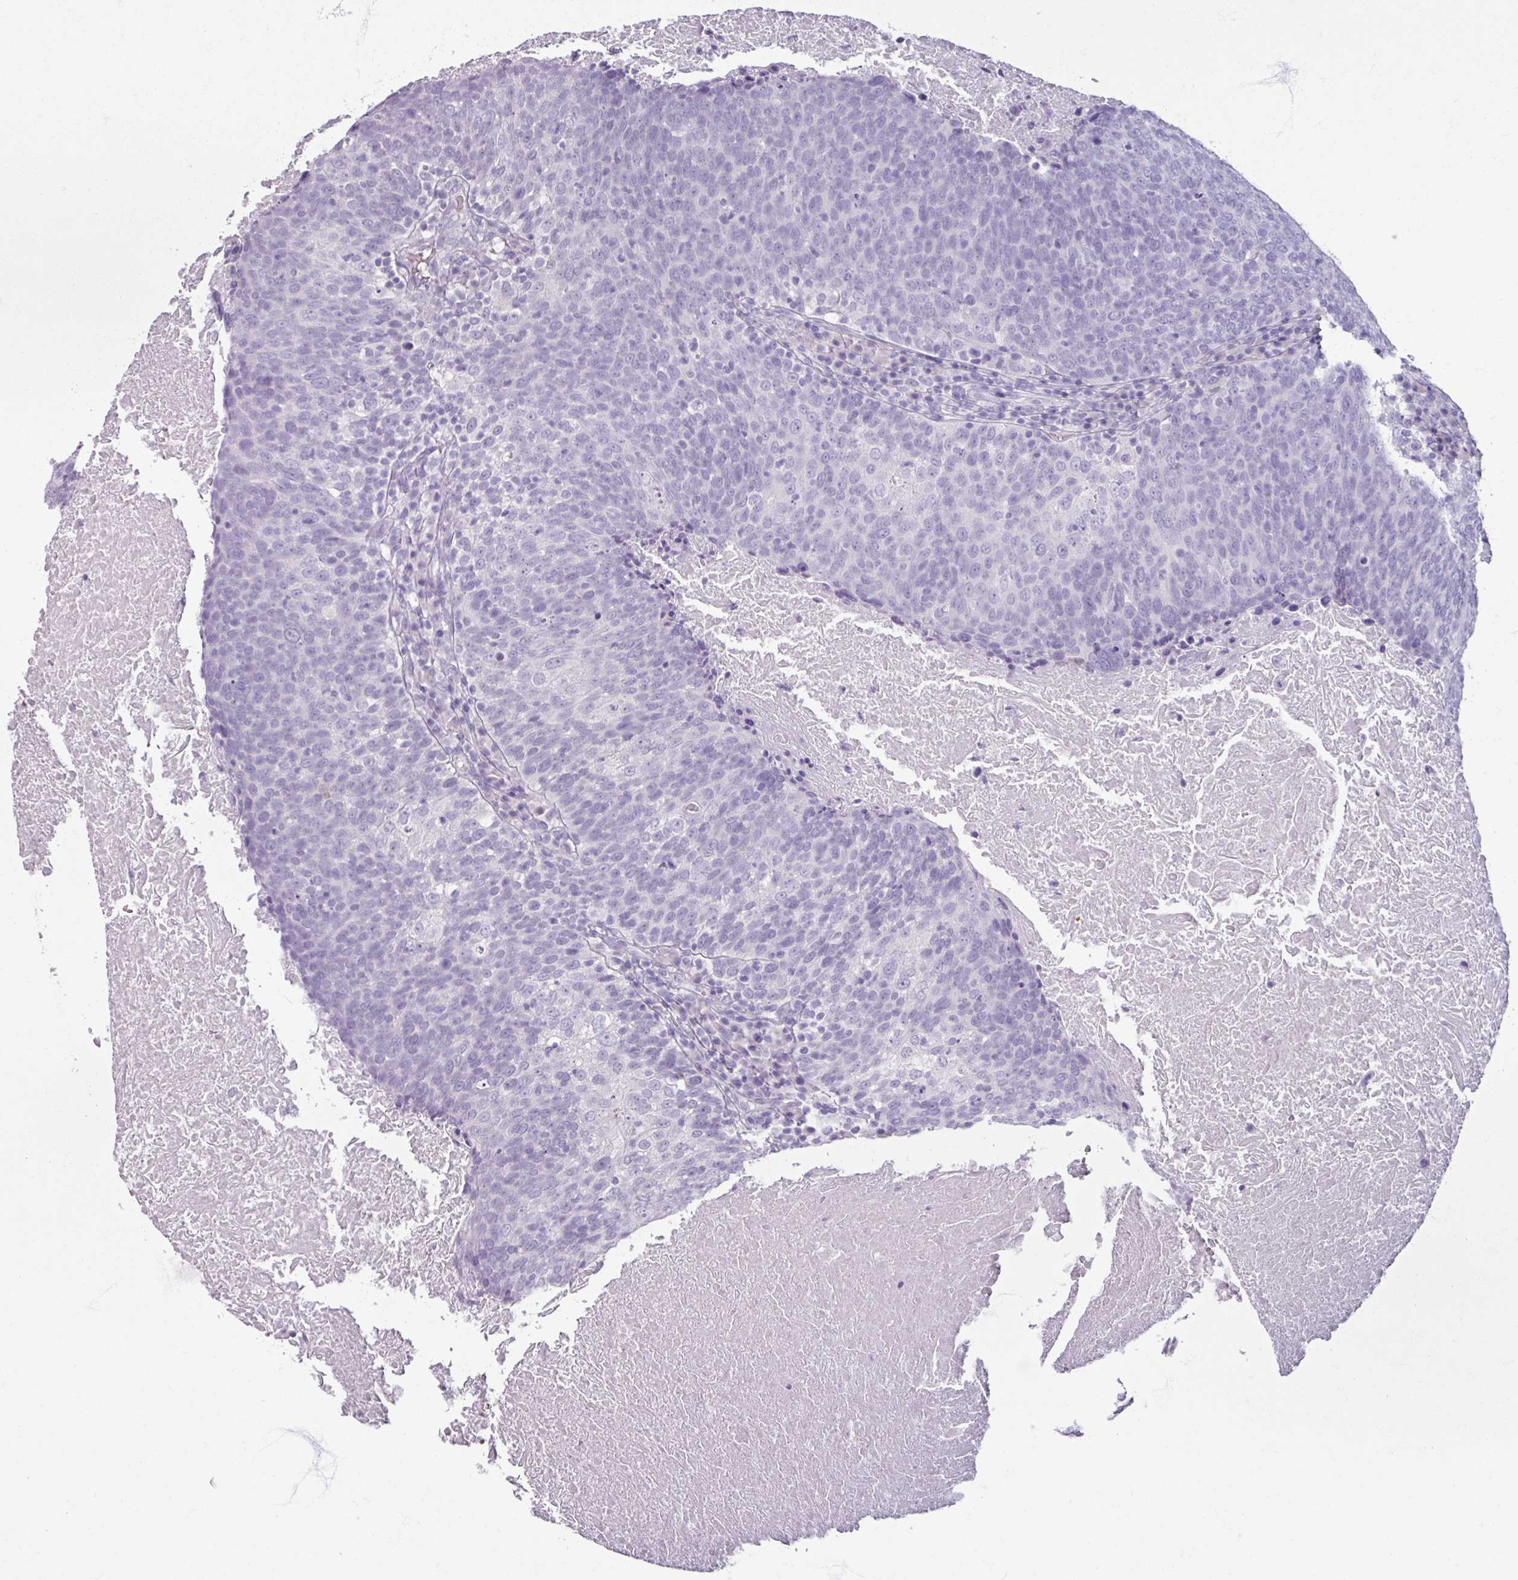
{"staining": {"intensity": "negative", "quantity": "none", "location": "none"}, "tissue": "head and neck cancer", "cell_type": "Tumor cells", "image_type": "cancer", "snomed": [{"axis": "morphology", "description": "Squamous cell carcinoma, NOS"}, {"axis": "morphology", "description": "Squamous cell carcinoma, metastatic, NOS"}, {"axis": "topography", "description": "Lymph node"}, {"axis": "topography", "description": "Head-Neck"}], "caption": "DAB (3,3'-diaminobenzidine) immunohistochemical staining of human head and neck metastatic squamous cell carcinoma exhibits no significant positivity in tumor cells.", "gene": "ARG1", "patient": {"sex": "male", "age": 62}}